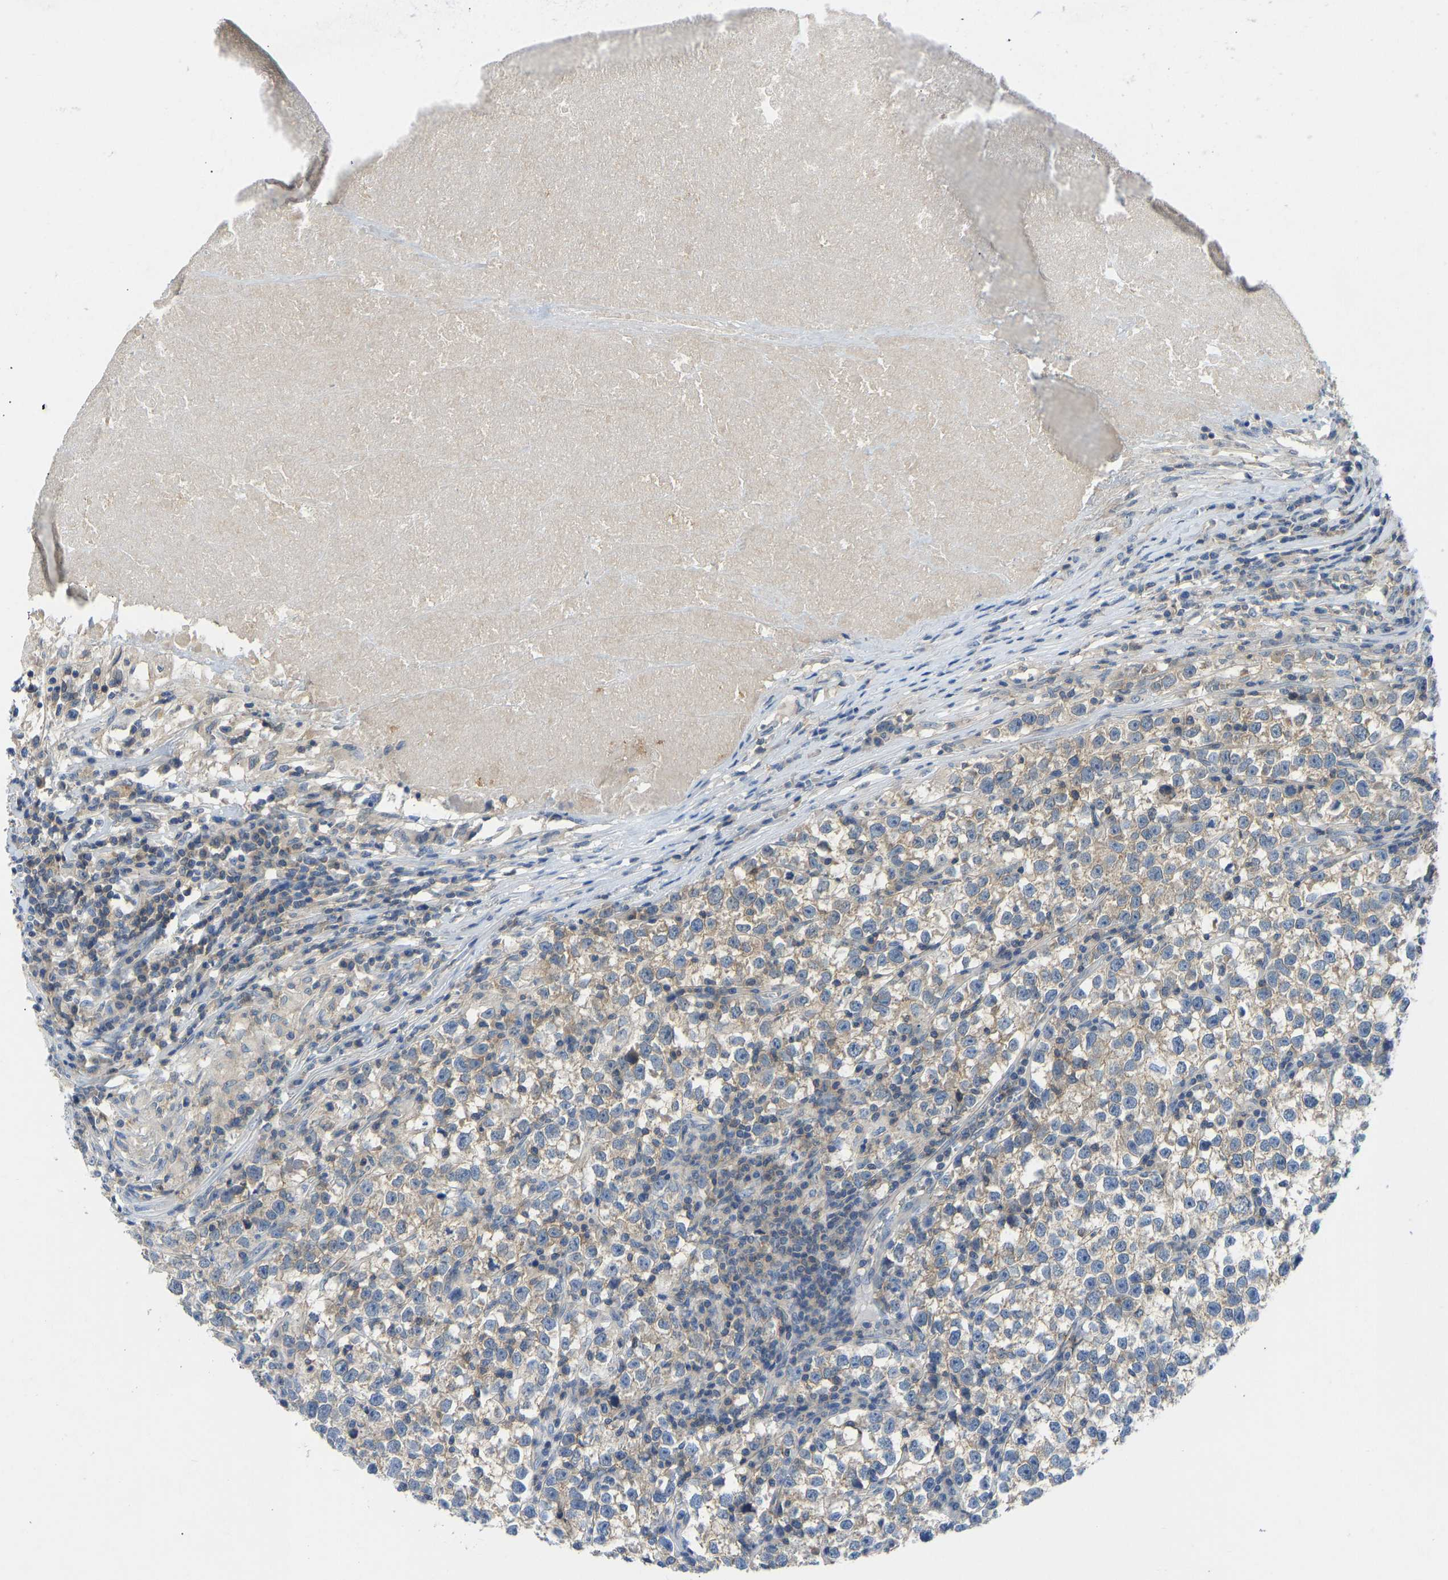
{"staining": {"intensity": "weak", "quantity": "25%-75%", "location": "cytoplasmic/membranous"}, "tissue": "testis cancer", "cell_type": "Tumor cells", "image_type": "cancer", "snomed": [{"axis": "morphology", "description": "Normal tissue, NOS"}, {"axis": "morphology", "description": "Seminoma, NOS"}, {"axis": "topography", "description": "Testis"}], "caption": "Seminoma (testis) stained for a protein reveals weak cytoplasmic/membranous positivity in tumor cells. (IHC, brightfield microscopy, high magnification).", "gene": "NDRG3", "patient": {"sex": "male", "age": 43}}